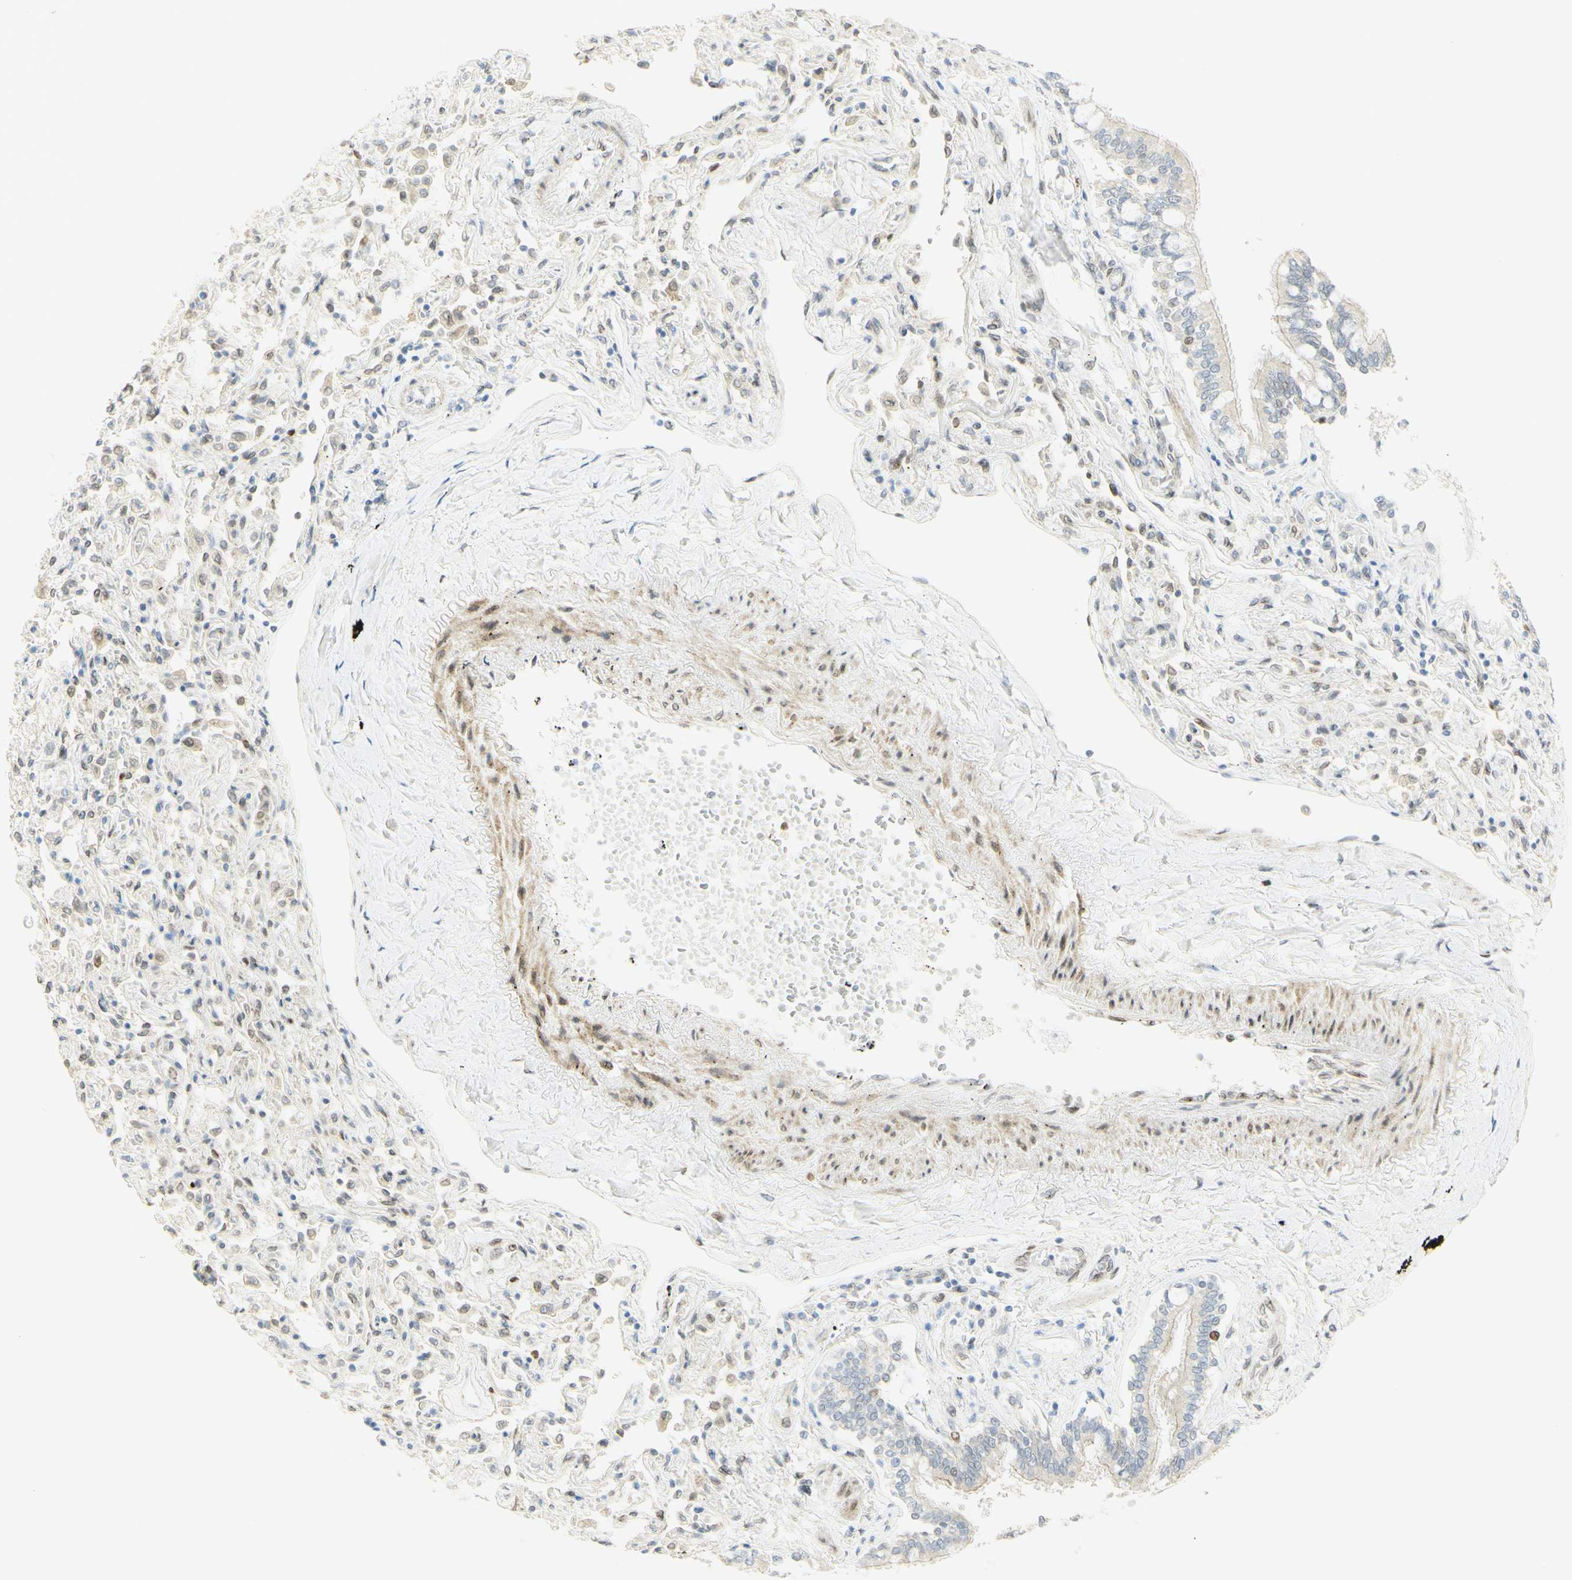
{"staining": {"intensity": "weak", "quantity": "25%-75%", "location": "cytoplasmic/membranous"}, "tissue": "bronchus", "cell_type": "Respiratory epithelial cells", "image_type": "normal", "snomed": [{"axis": "morphology", "description": "Normal tissue, NOS"}, {"axis": "topography", "description": "Bronchus"}, {"axis": "topography", "description": "Lung"}], "caption": "Immunohistochemistry (IHC) staining of benign bronchus, which demonstrates low levels of weak cytoplasmic/membranous expression in approximately 25%-75% of respiratory epithelial cells indicating weak cytoplasmic/membranous protein staining. The staining was performed using DAB (3,3'-diaminobenzidine) (brown) for protein detection and nuclei were counterstained in hematoxylin (blue).", "gene": "E2F1", "patient": {"sex": "male", "age": 64}}